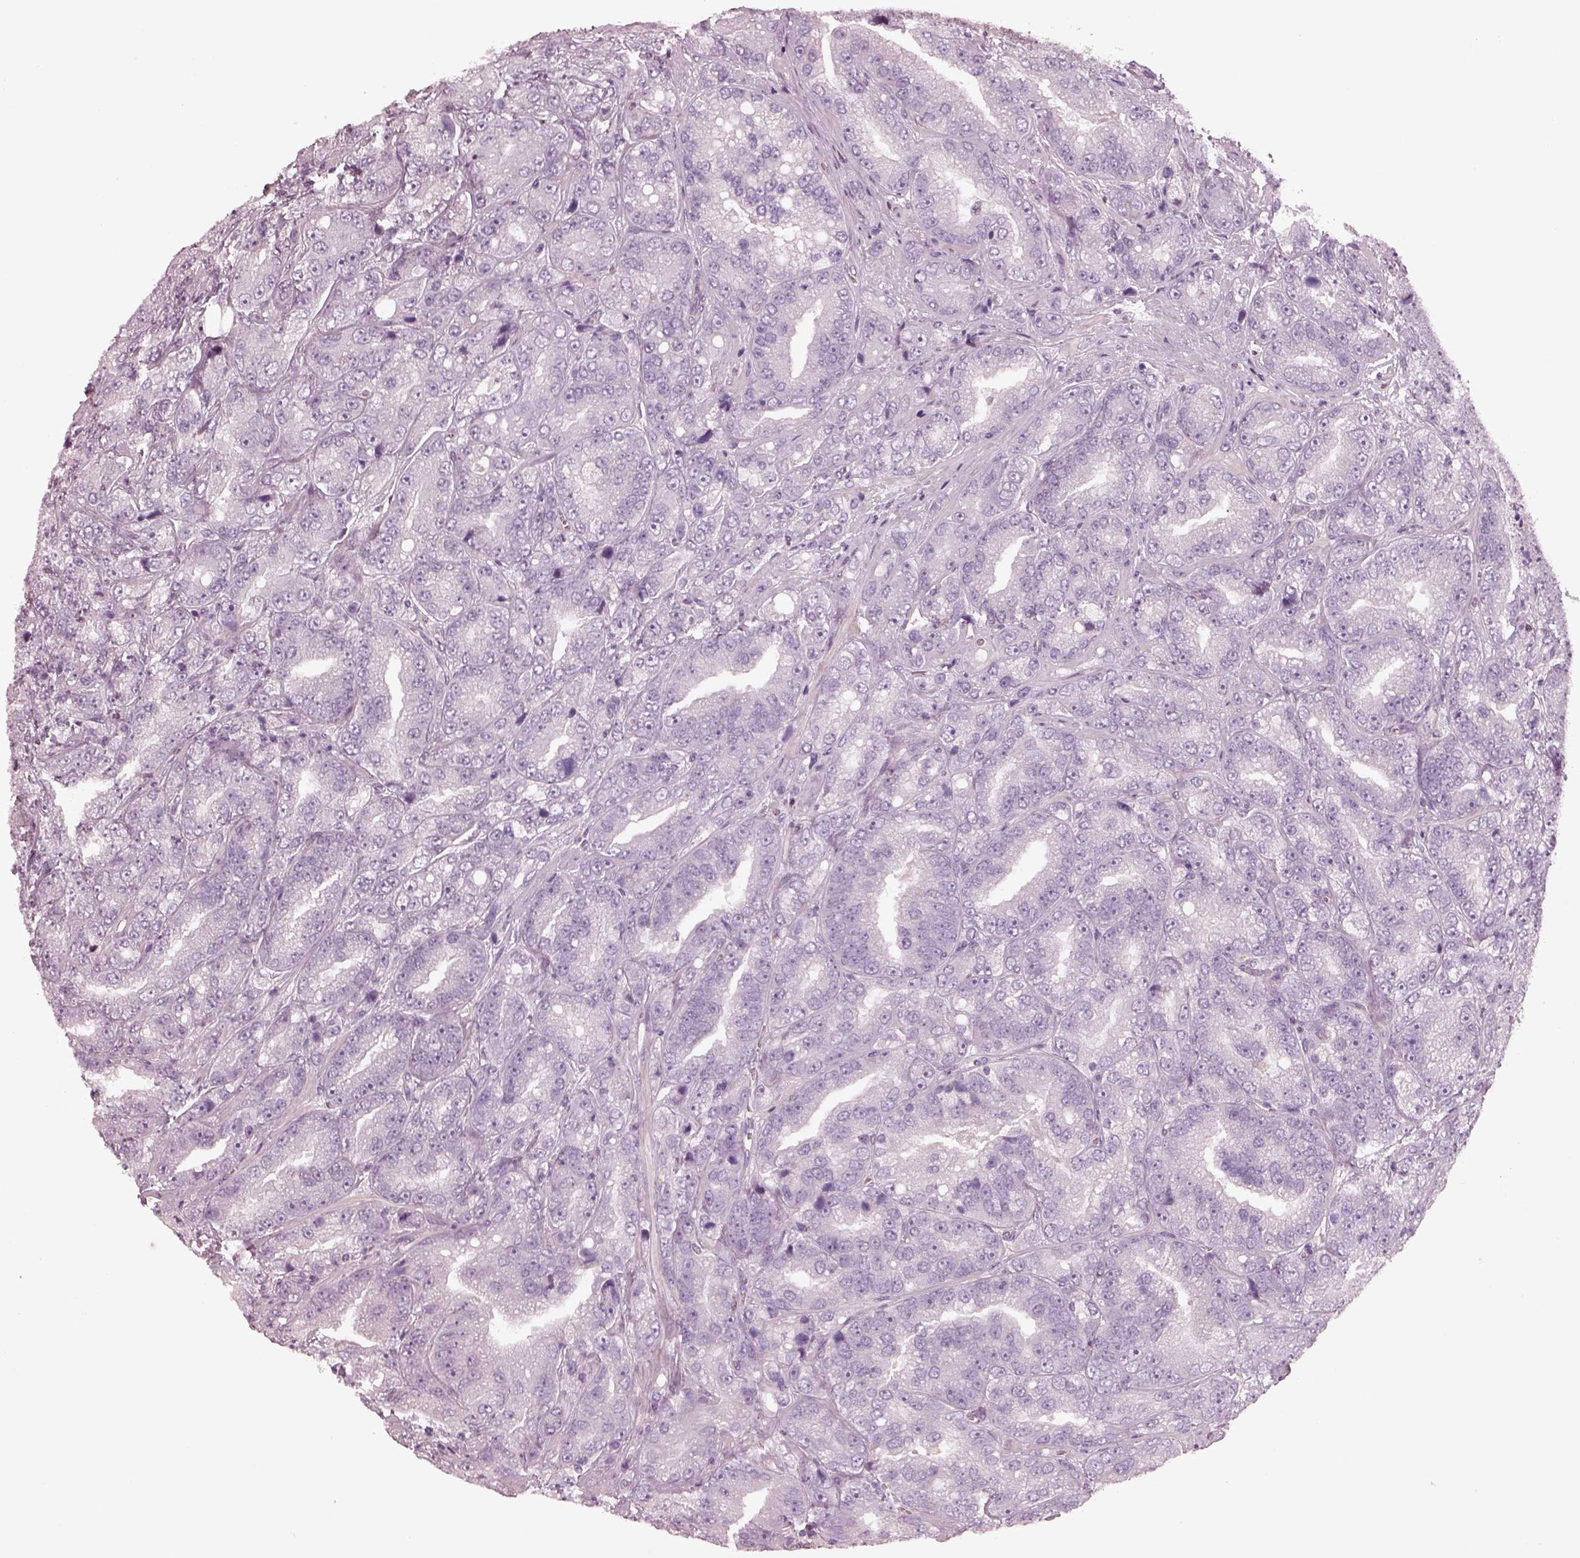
{"staining": {"intensity": "negative", "quantity": "none", "location": "none"}, "tissue": "prostate cancer", "cell_type": "Tumor cells", "image_type": "cancer", "snomed": [{"axis": "morphology", "description": "Adenocarcinoma, NOS"}, {"axis": "topography", "description": "Prostate"}], "caption": "High magnification brightfield microscopy of prostate cancer (adenocarcinoma) stained with DAB (brown) and counterstained with hematoxylin (blue): tumor cells show no significant expression. (DAB (3,3'-diaminobenzidine) immunohistochemistry (IHC) with hematoxylin counter stain).", "gene": "EGR4", "patient": {"sex": "male", "age": 63}}